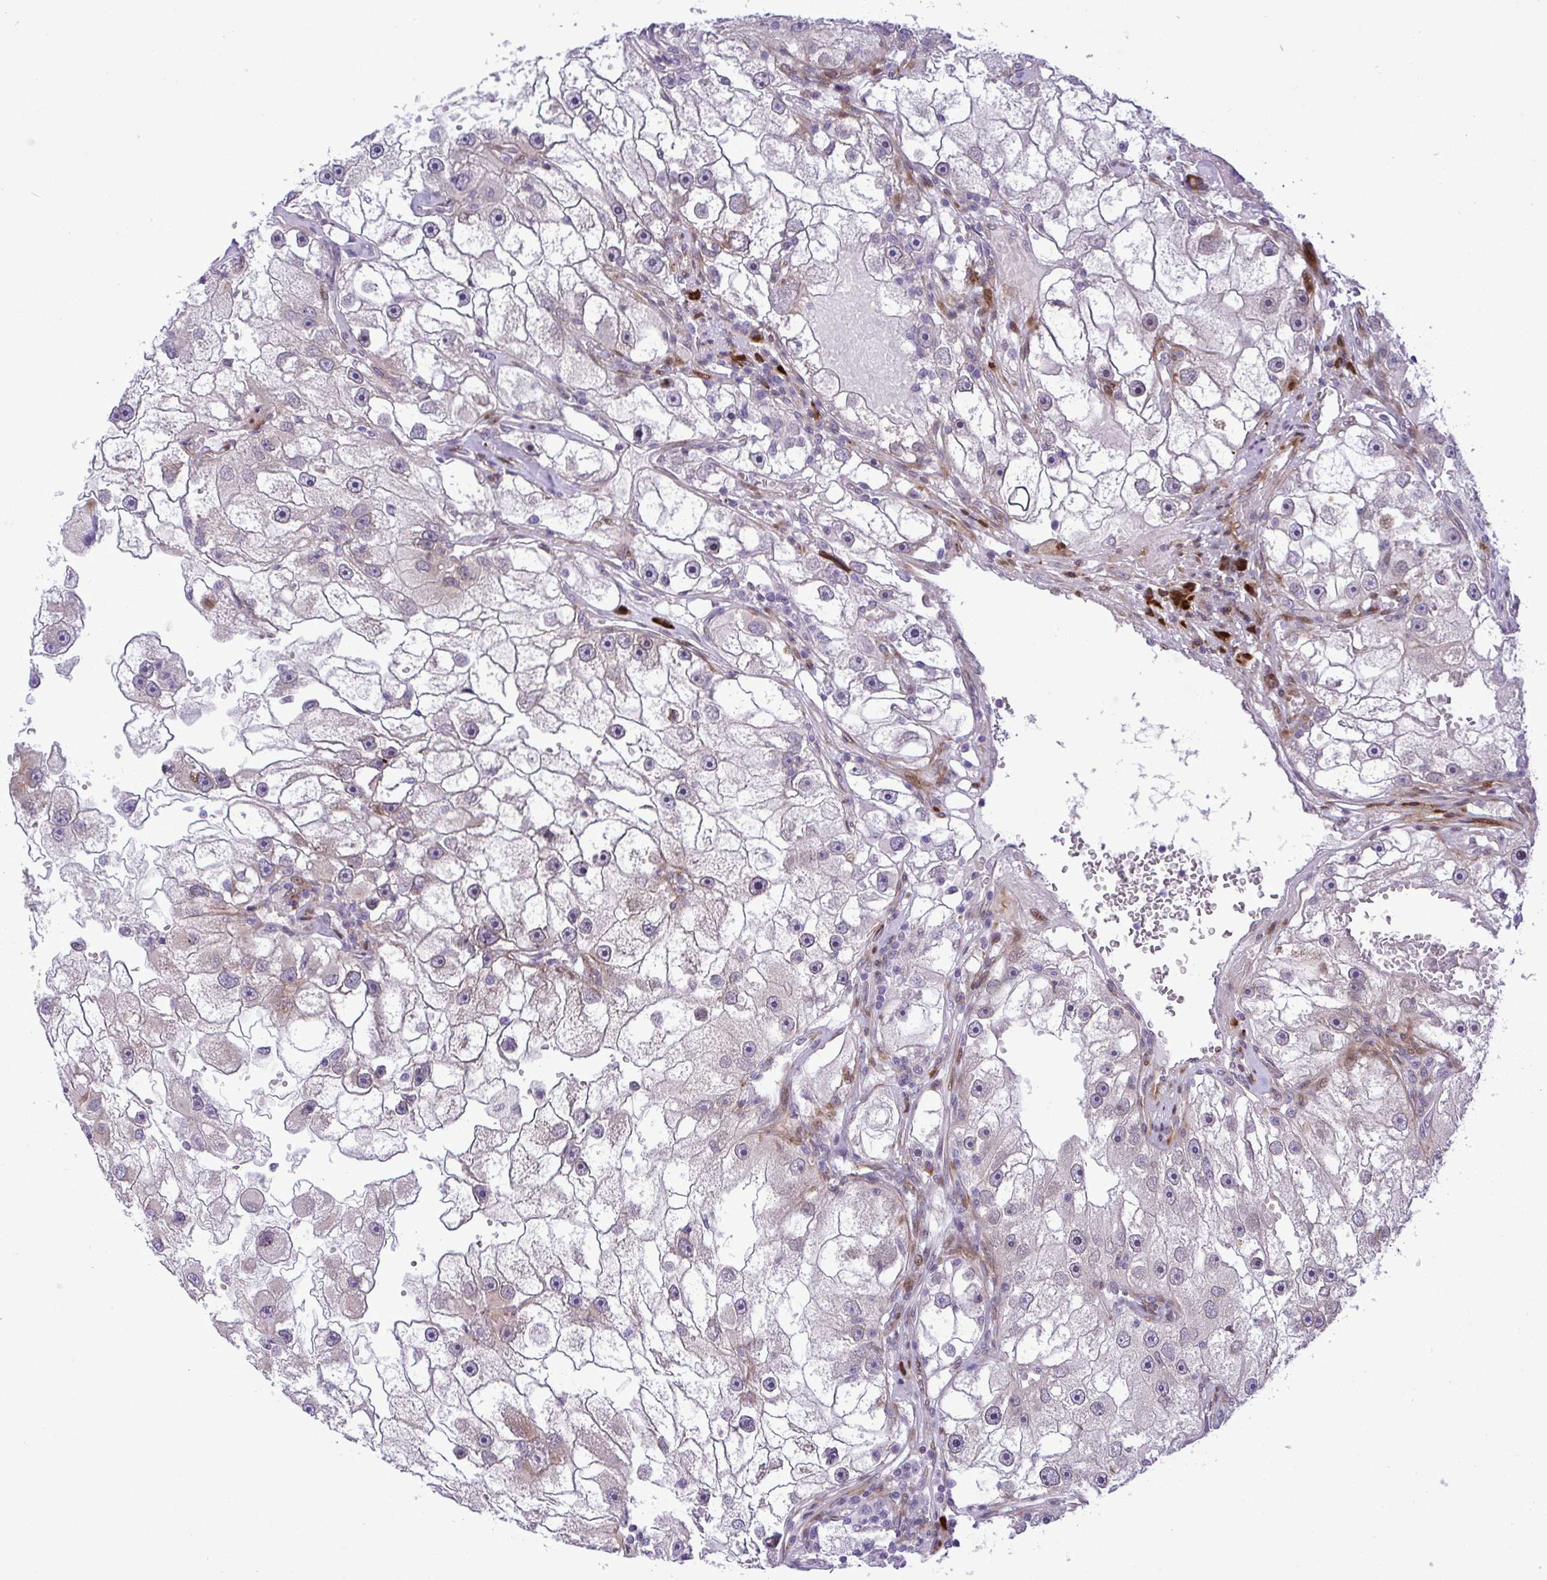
{"staining": {"intensity": "moderate", "quantity": "<25%", "location": "cytoplasmic/membranous,nuclear"}, "tissue": "renal cancer", "cell_type": "Tumor cells", "image_type": "cancer", "snomed": [{"axis": "morphology", "description": "Adenocarcinoma, NOS"}, {"axis": "topography", "description": "Kidney"}], "caption": "An image of renal cancer (adenocarcinoma) stained for a protein demonstrates moderate cytoplasmic/membranous and nuclear brown staining in tumor cells.", "gene": "CASTOR2", "patient": {"sex": "male", "age": 63}}